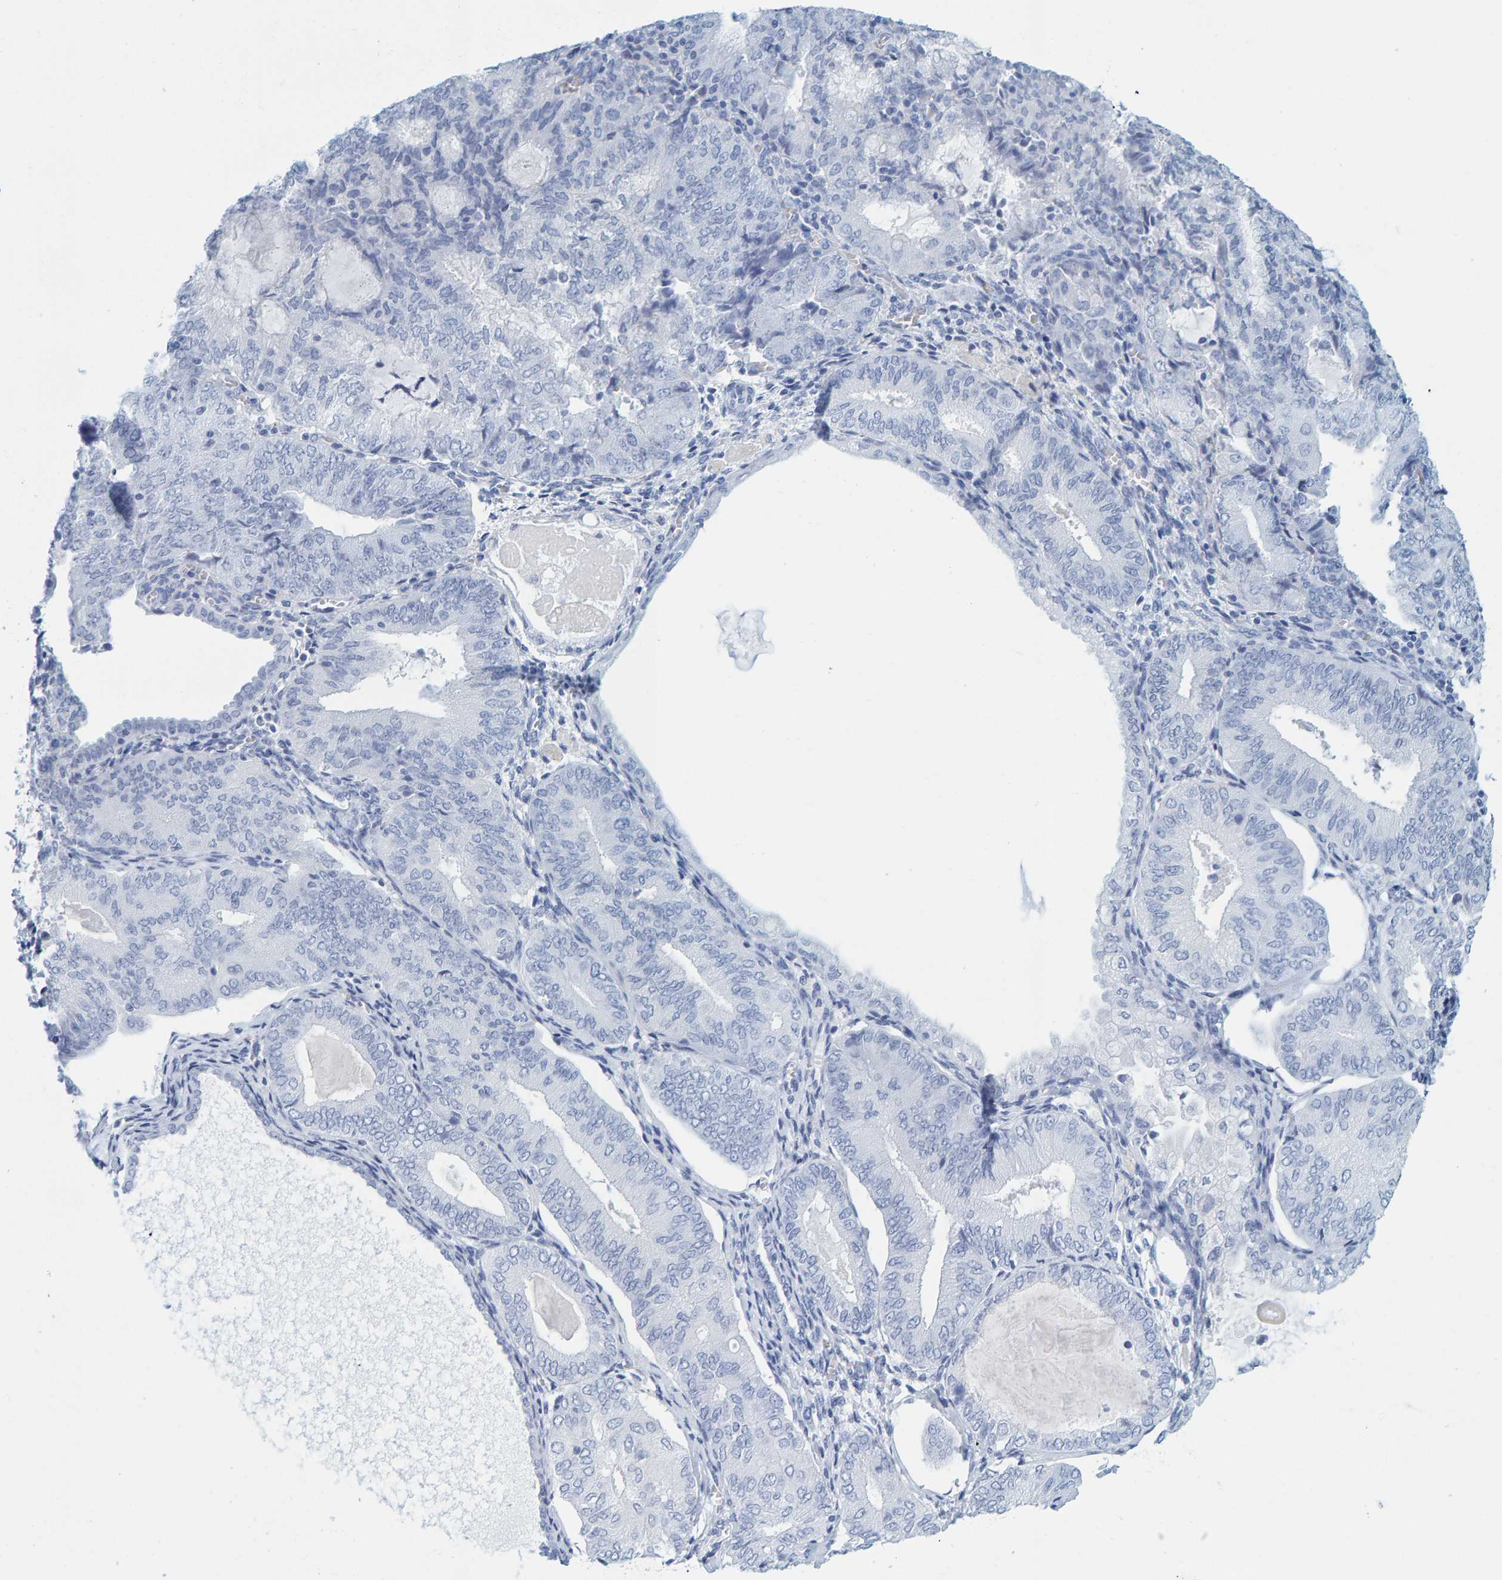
{"staining": {"intensity": "negative", "quantity": "none", "location": "none"}, "tissue": "endometrial cancer", "cell_type": "Tumor cells", "image_type": "cancer", "snomed": [{"axis": "morphology", "description": "Adenocarcinoma, NOS"}, {"axis": "topography", "description": "Endometrium"}], "caption": "Adenocarcinoma (endometrial) was stained to show a protein in brown. There is no significant expression in tumor cells.", "gene": "SFTPC", "patient": {"sex": "female", "age": 81}}